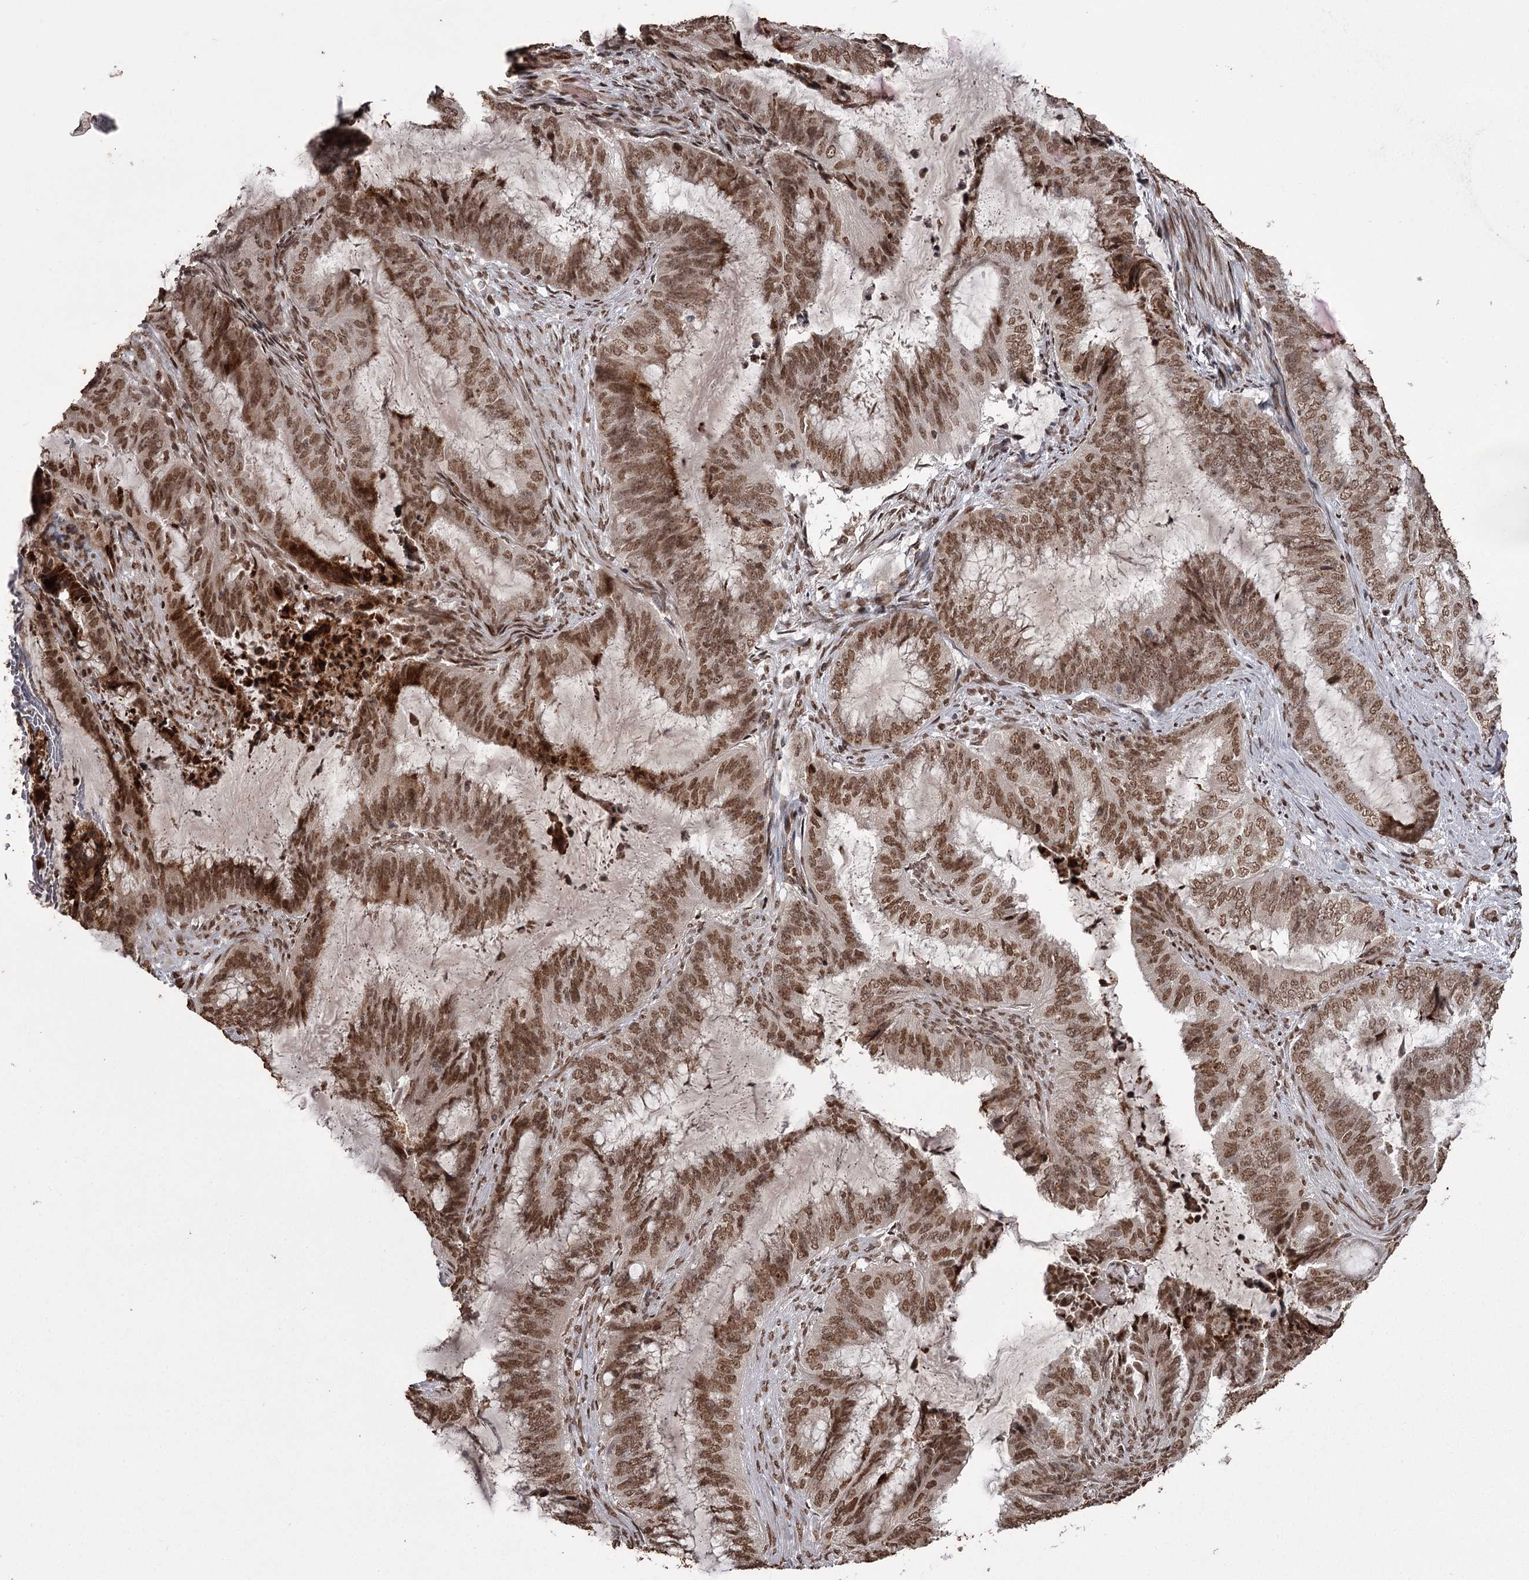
{"staining": {"intensity": "moderate", "quantity": ">75%", "location": "nuclear"}, "tissue": "endometrial cancer", "cell_type": "Tumor cells", "image_type": "cancer", "snomed": [{"axis": "morphology", "description": "Adenocarcinoma, NOS"}, {"axis": "topography", "description": "Endometrium"}], "caption": "Immunohistochemical staining of human endometrial adenocarcinoma reveals moderate nuclear protein staining in approximately >75% of tumor cells.", "gene": "THYN1", "patient": {"sex": "female", "age": 51}}